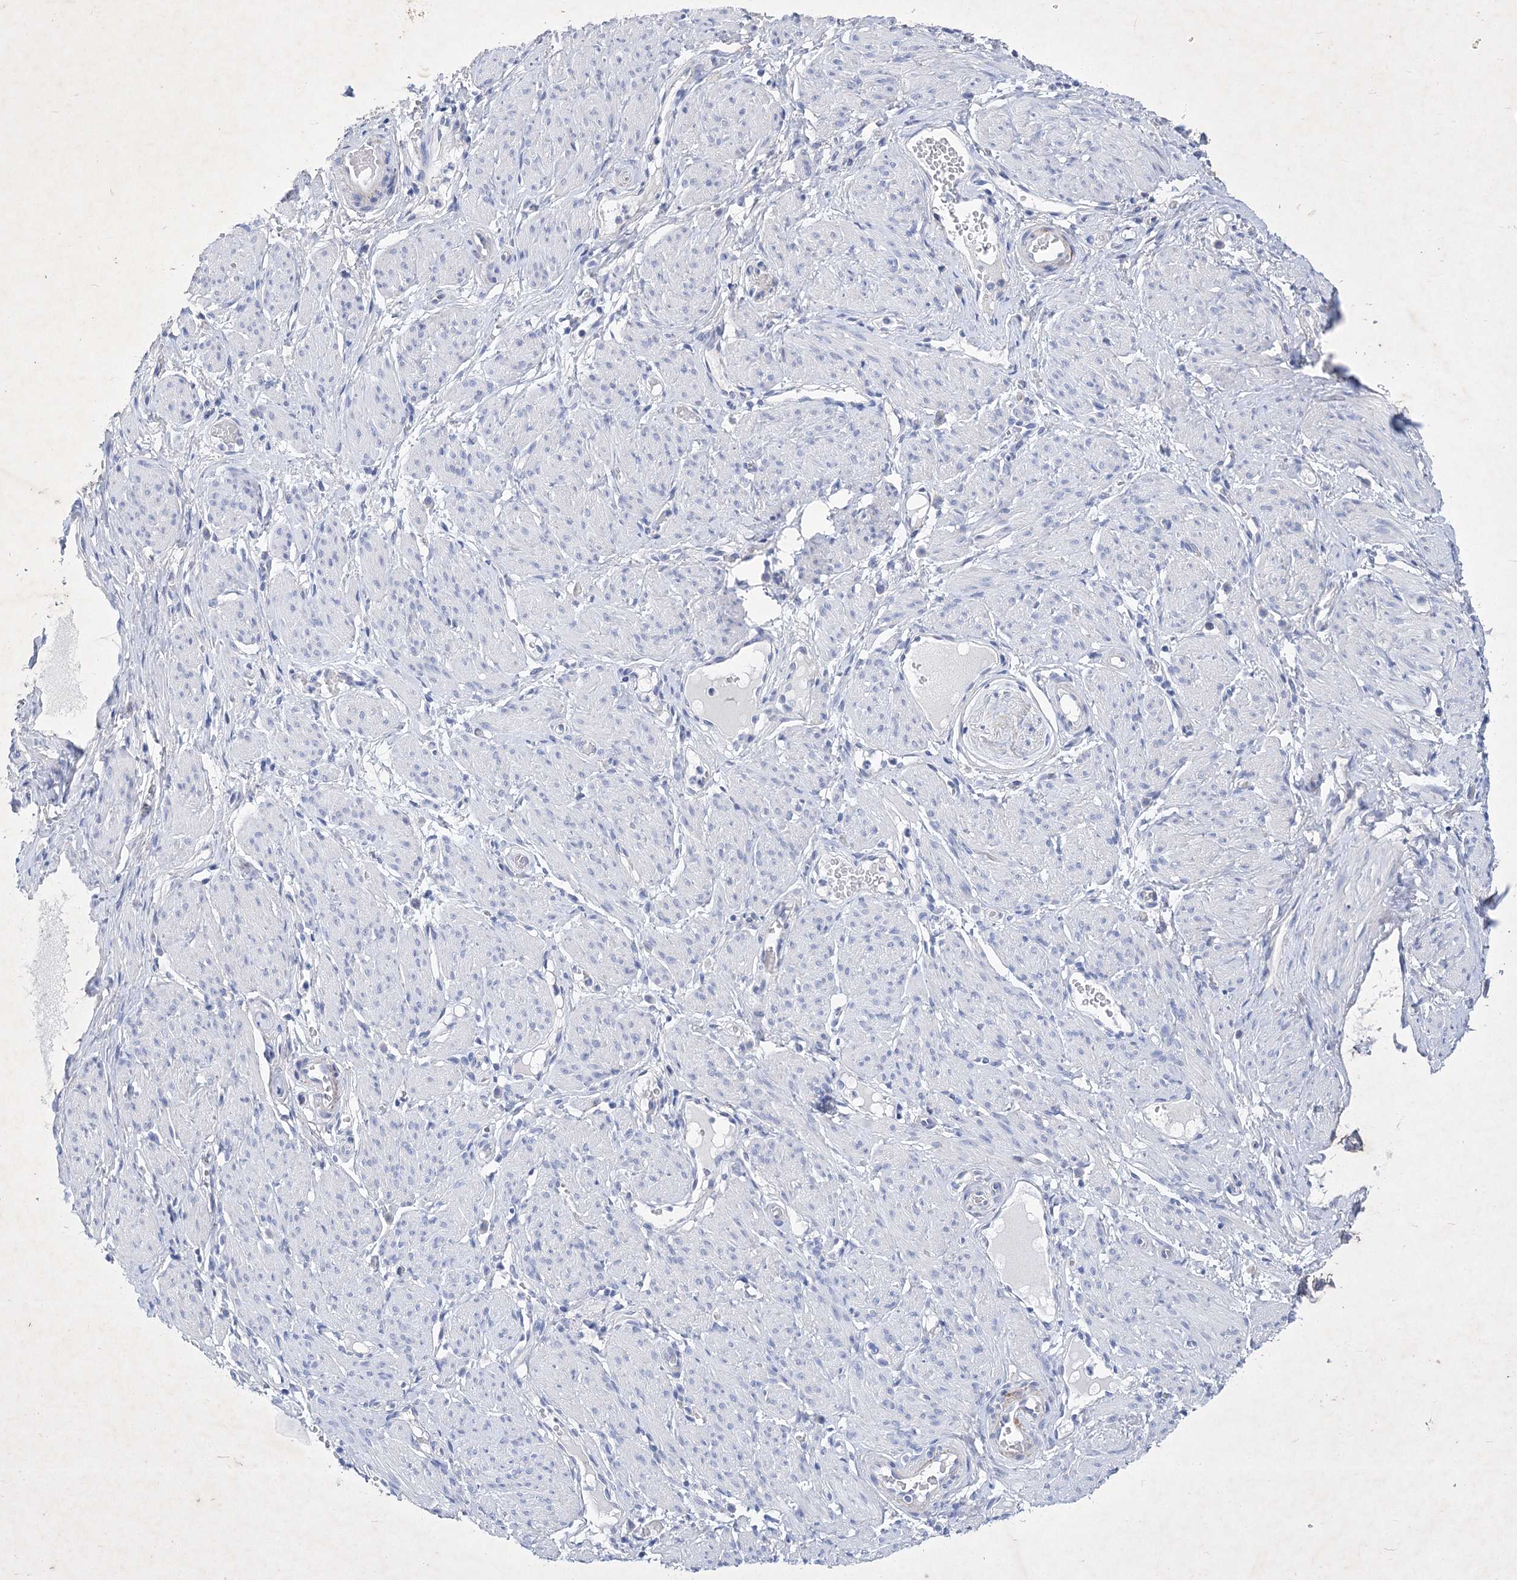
{"staining": {"intensity": "negative", "quantity": "none", "location": "none"}, "tissue": "adipose tissue", "cell_type": "Adipocytes", "image_type": "normal", "snomed": [{"axis": "morphology", "description": "Normal tissue, NOS"}, {"axis": "topography", "description": "Smooth muscle"}, {"axis": "topography", "description": "Peripheral nerve tissue"}], "caption": "Immunohistochemistry (IHC) image of unremarkable adipose tissue stained for a protein (brown), which exhibits no expression in adipocytes. (DAB immunohistochemistry (IHC) with hematoxylin counter stain).", "gene": "GPN1", "patient": {"sex": "female", "age": 39}}